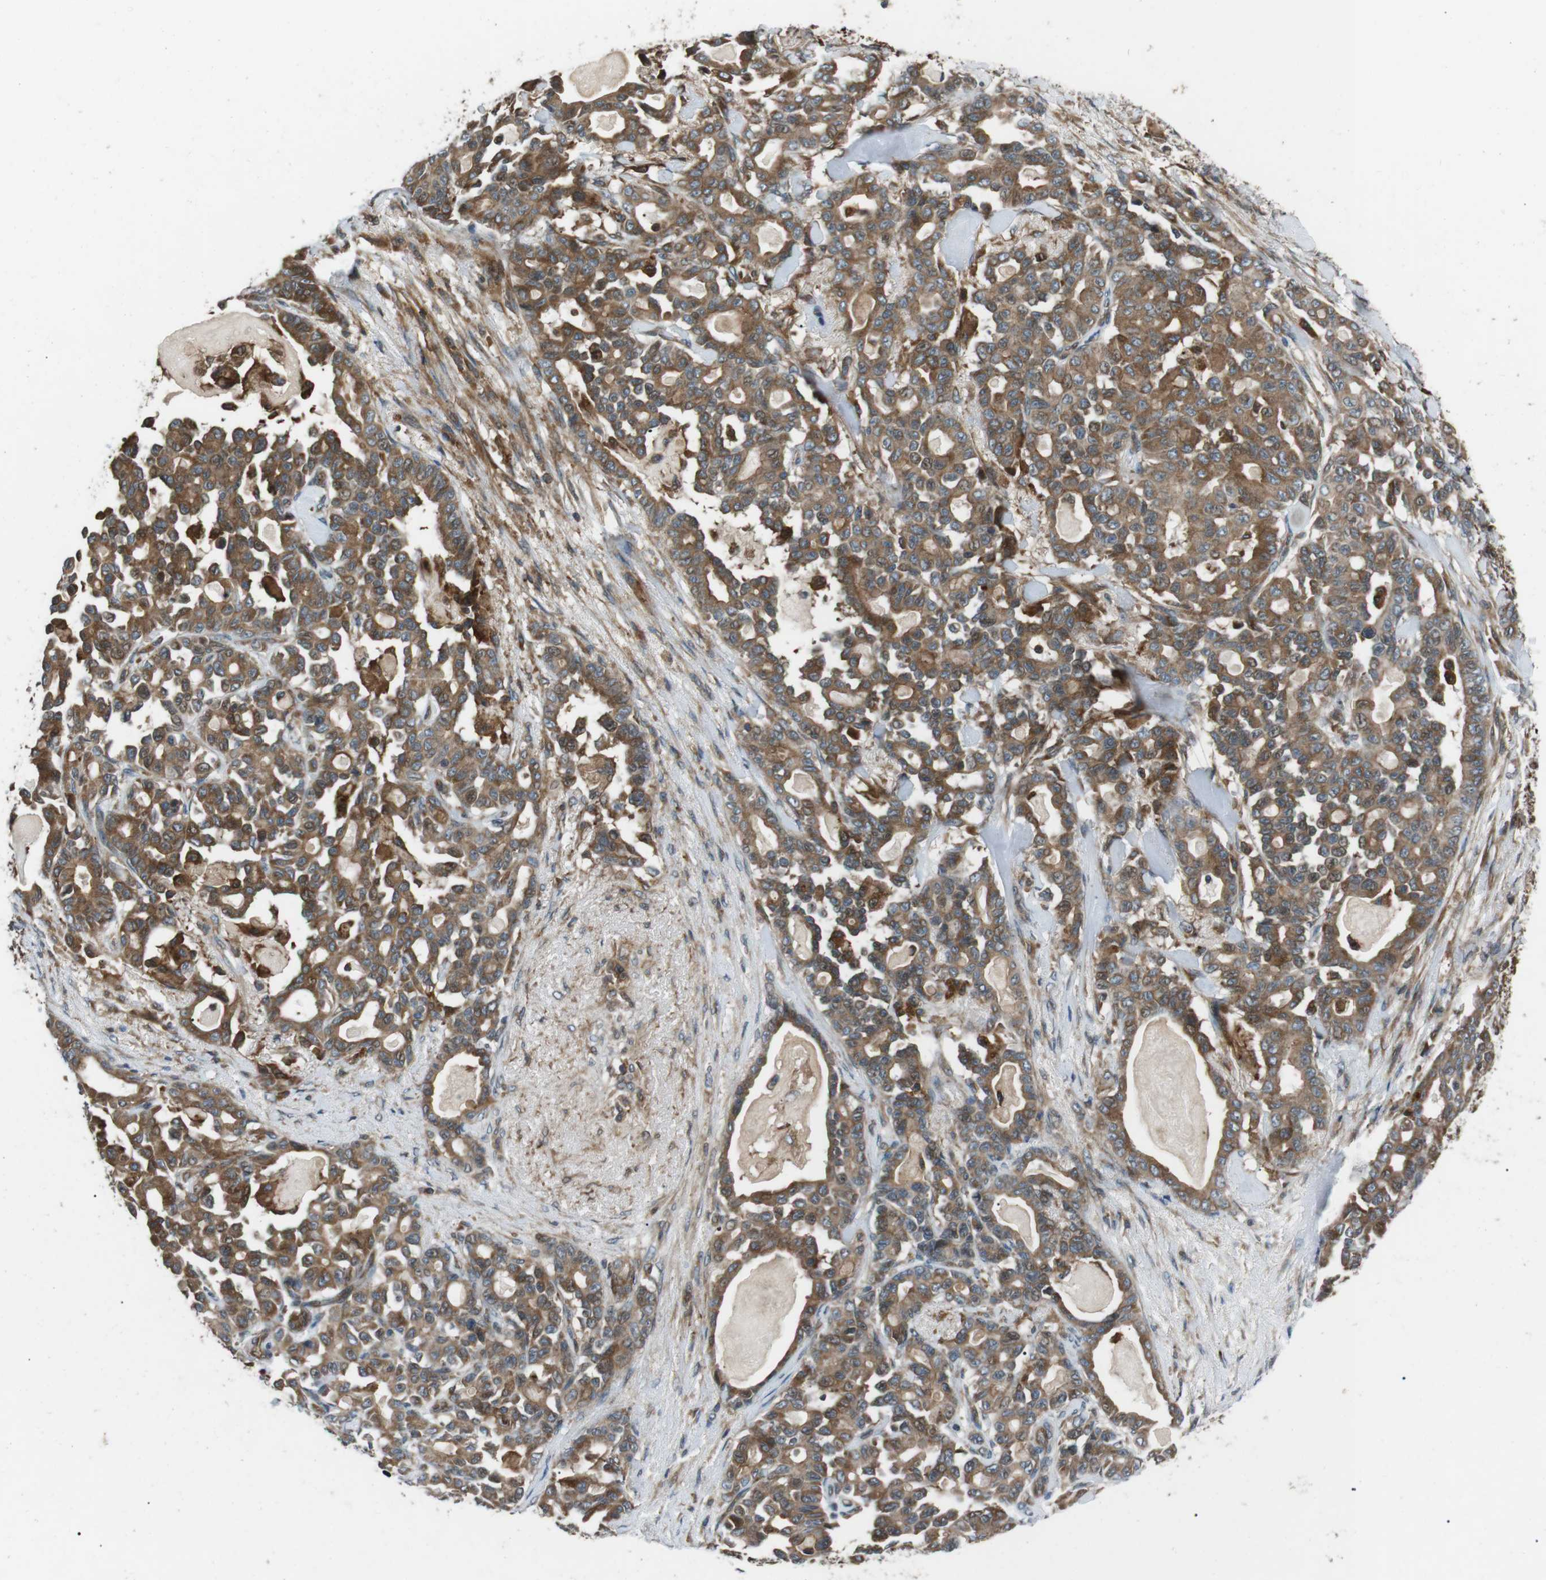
{"staining": {"intensity": "moderate", "quantity": ">75%", "location": "cytoplasmic/membranous"}, "tissue": "pancreatic cancer", "cell_type": "Tumor cells", "image_type": "cancer", "snomed": [{"axis": "morphology", "description": "Adenocarcinoma, NOS"}, {"axis": "topography", "description": "Pancreas"}], "caption": "Immunohistochemistry (IHC) micrograph of neoplastic tissue: human pancreatic cancer stained using IHC shows medium levels of moderate protein expression localized specifically in the cytoplasmic/membranous of tumor cells, appearing as a cytoplasmic/membranous brown color.", "gene": "GPR161", "patient": {"sex": "male", "age": 63}}